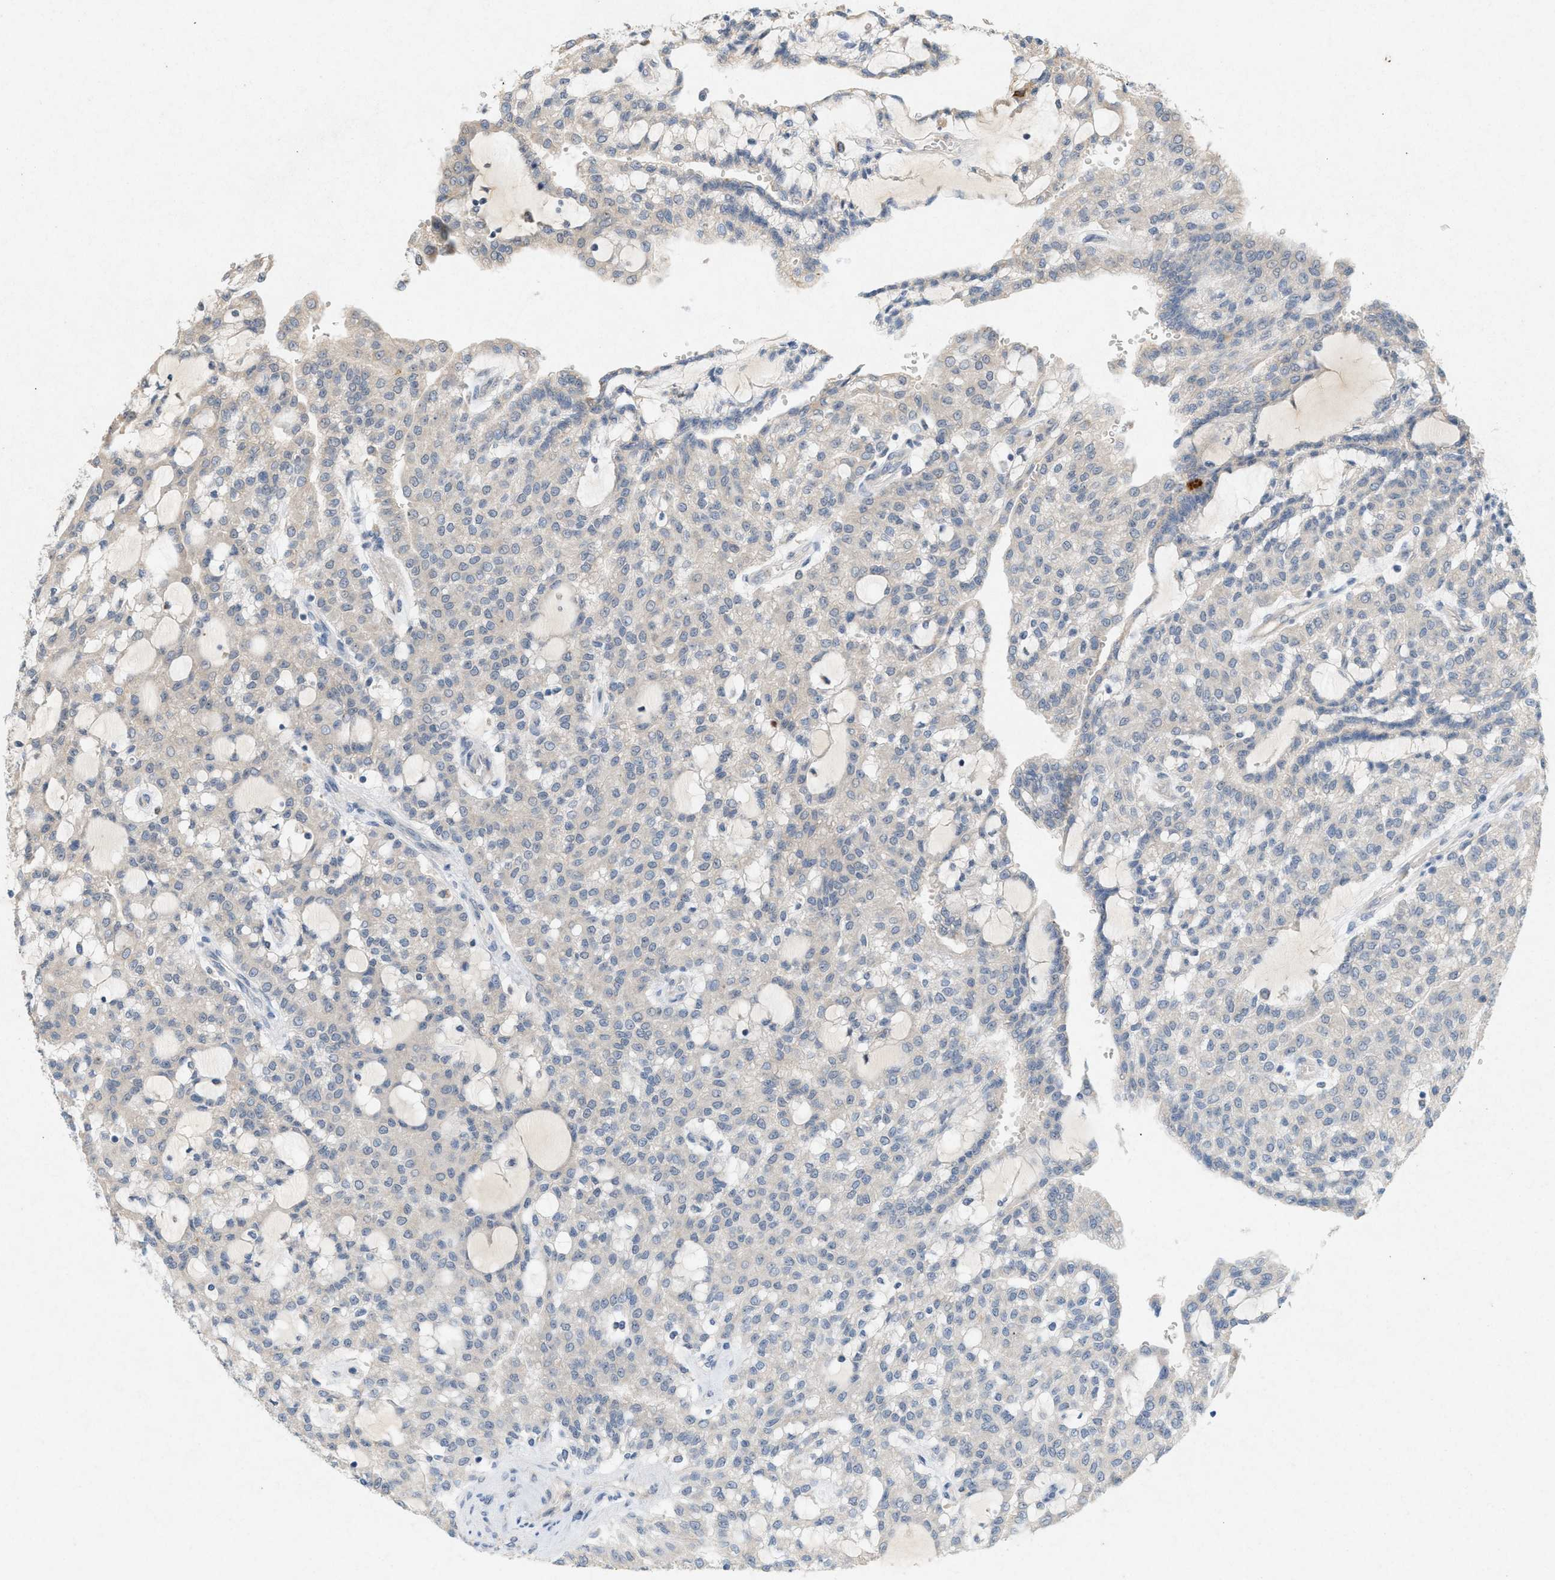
{"staining": {"intensity": "negative", "quantity": "none", "location": "none"}, "tissue": "renal cancer", "cell_type": "Tumor cells", "image_type": "cancer", "snomed": [{"axis": "morphology", "description": "Adenocarcinoma, NOS"}, {"axis": "topography", "description": "Kidney"}], "caption": "The histopathology image displays no staining of tumor cells in adenocarcinoma (renal).", "gene": "DCAF7", "patient": {"sex": "male", "age": 63}}